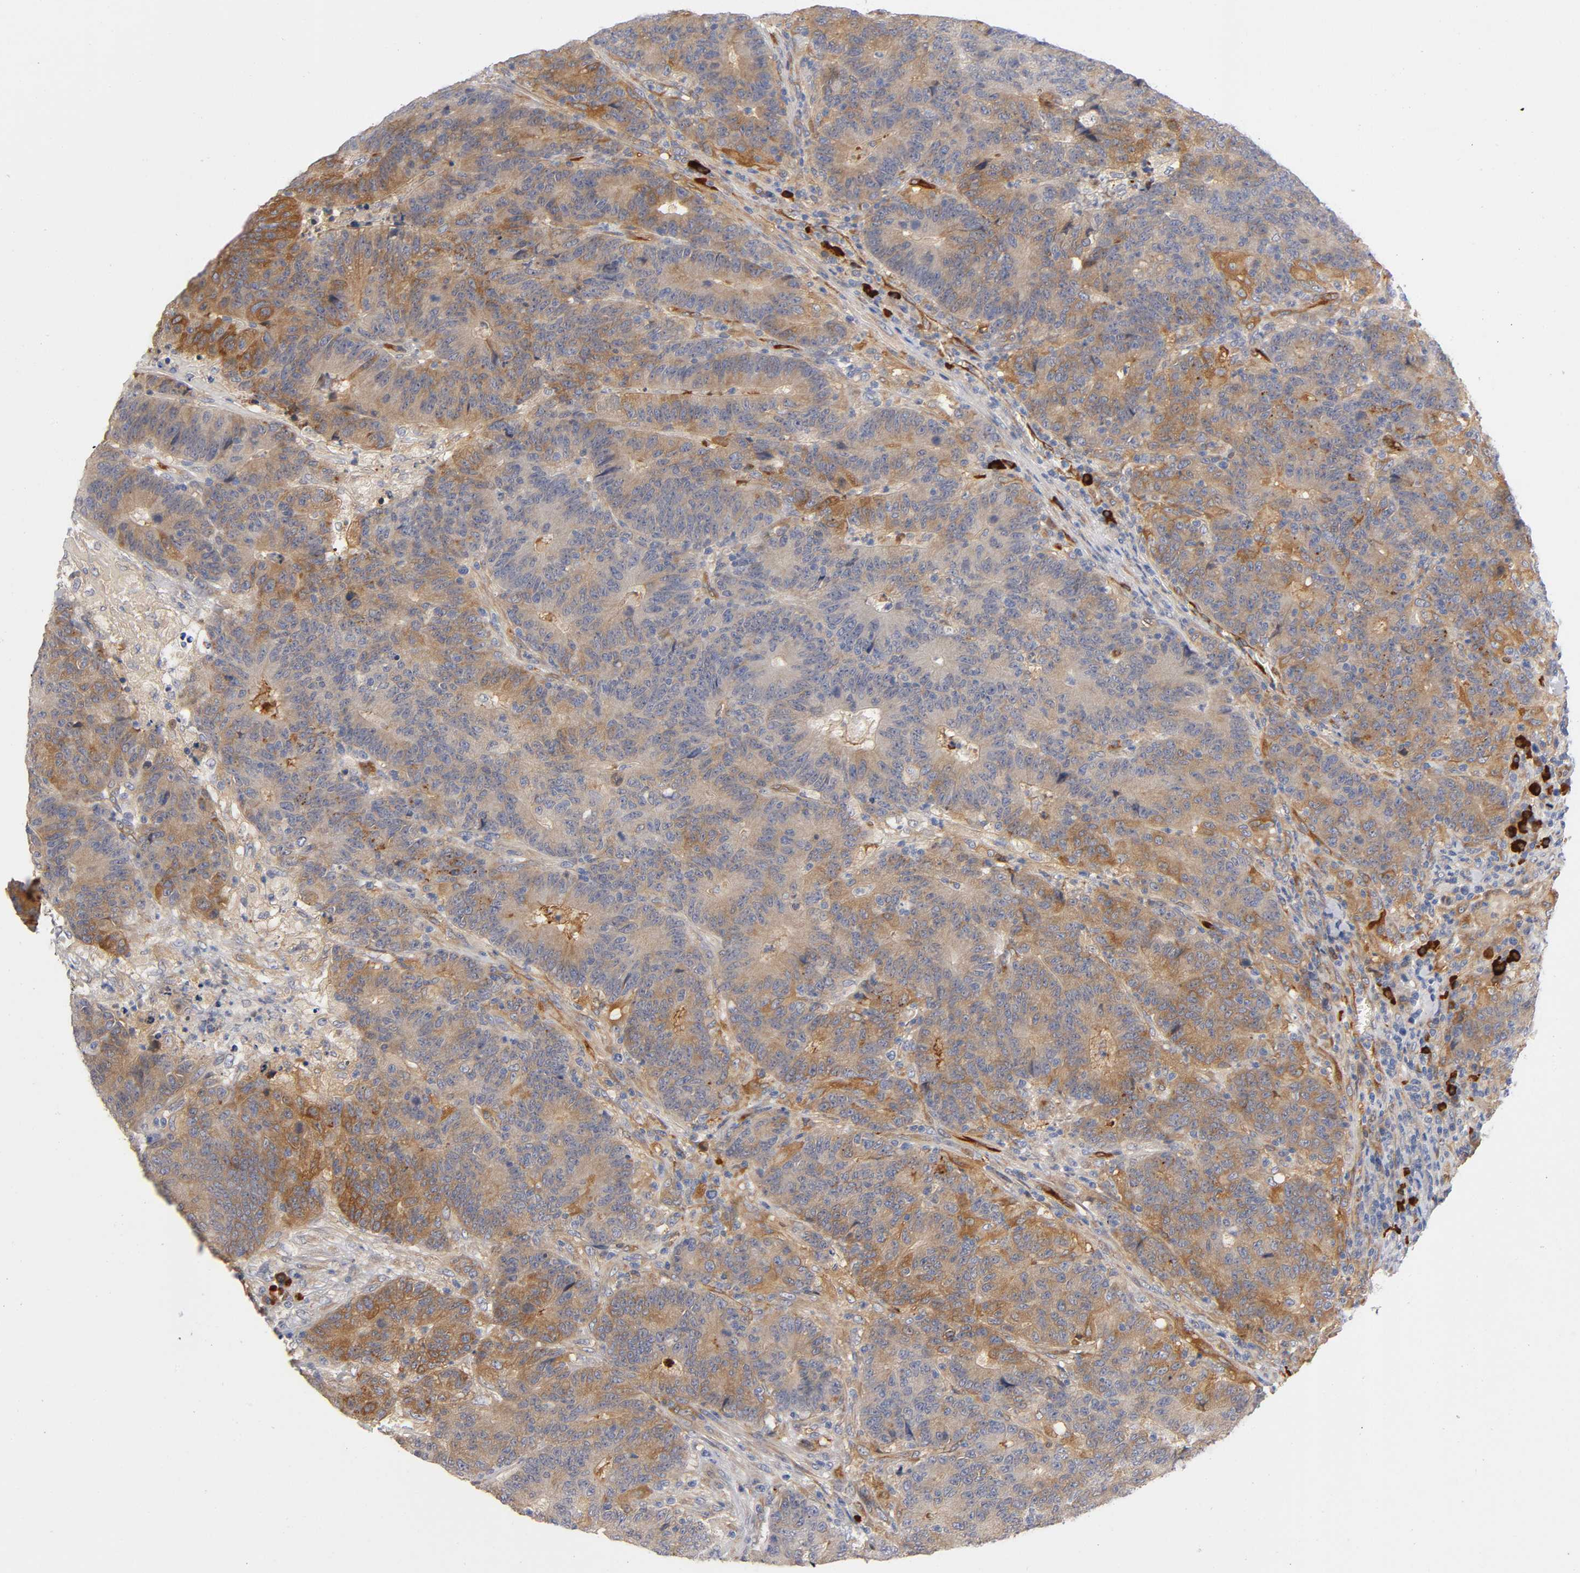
{"staining": {"intensity": "moderate", "quantity": "25%-75%", "location": "cytoplasmic/membranous"}, "tissue": "colorectal cancer", "cell_type": "Tumor cells", "image_type": "cancer", "snomed": [{"axis": "morphology", "description": "Normal tissue, NOS"}, {"axis": "morphology", "description": "Adenocarcinoma, NOS"}, {"axis": "topography", "description": "Colon"}], "caption": "Colorectal cancer (adenocarcinoma) was stained to show a protein in brown. There is medium levels of moderate cytoplasmic/membranous positivity in approximately 25%-75% of tumor cells. The staining was performed using DAB (3,3'-diaminobenzidine) to visualize the protein expression in brown, while the nuclei were stained in blue with hematoxylin (Magnification: 20x).", "gene": "NOVA1", "patient": {"sex": "female", "age": 75}}